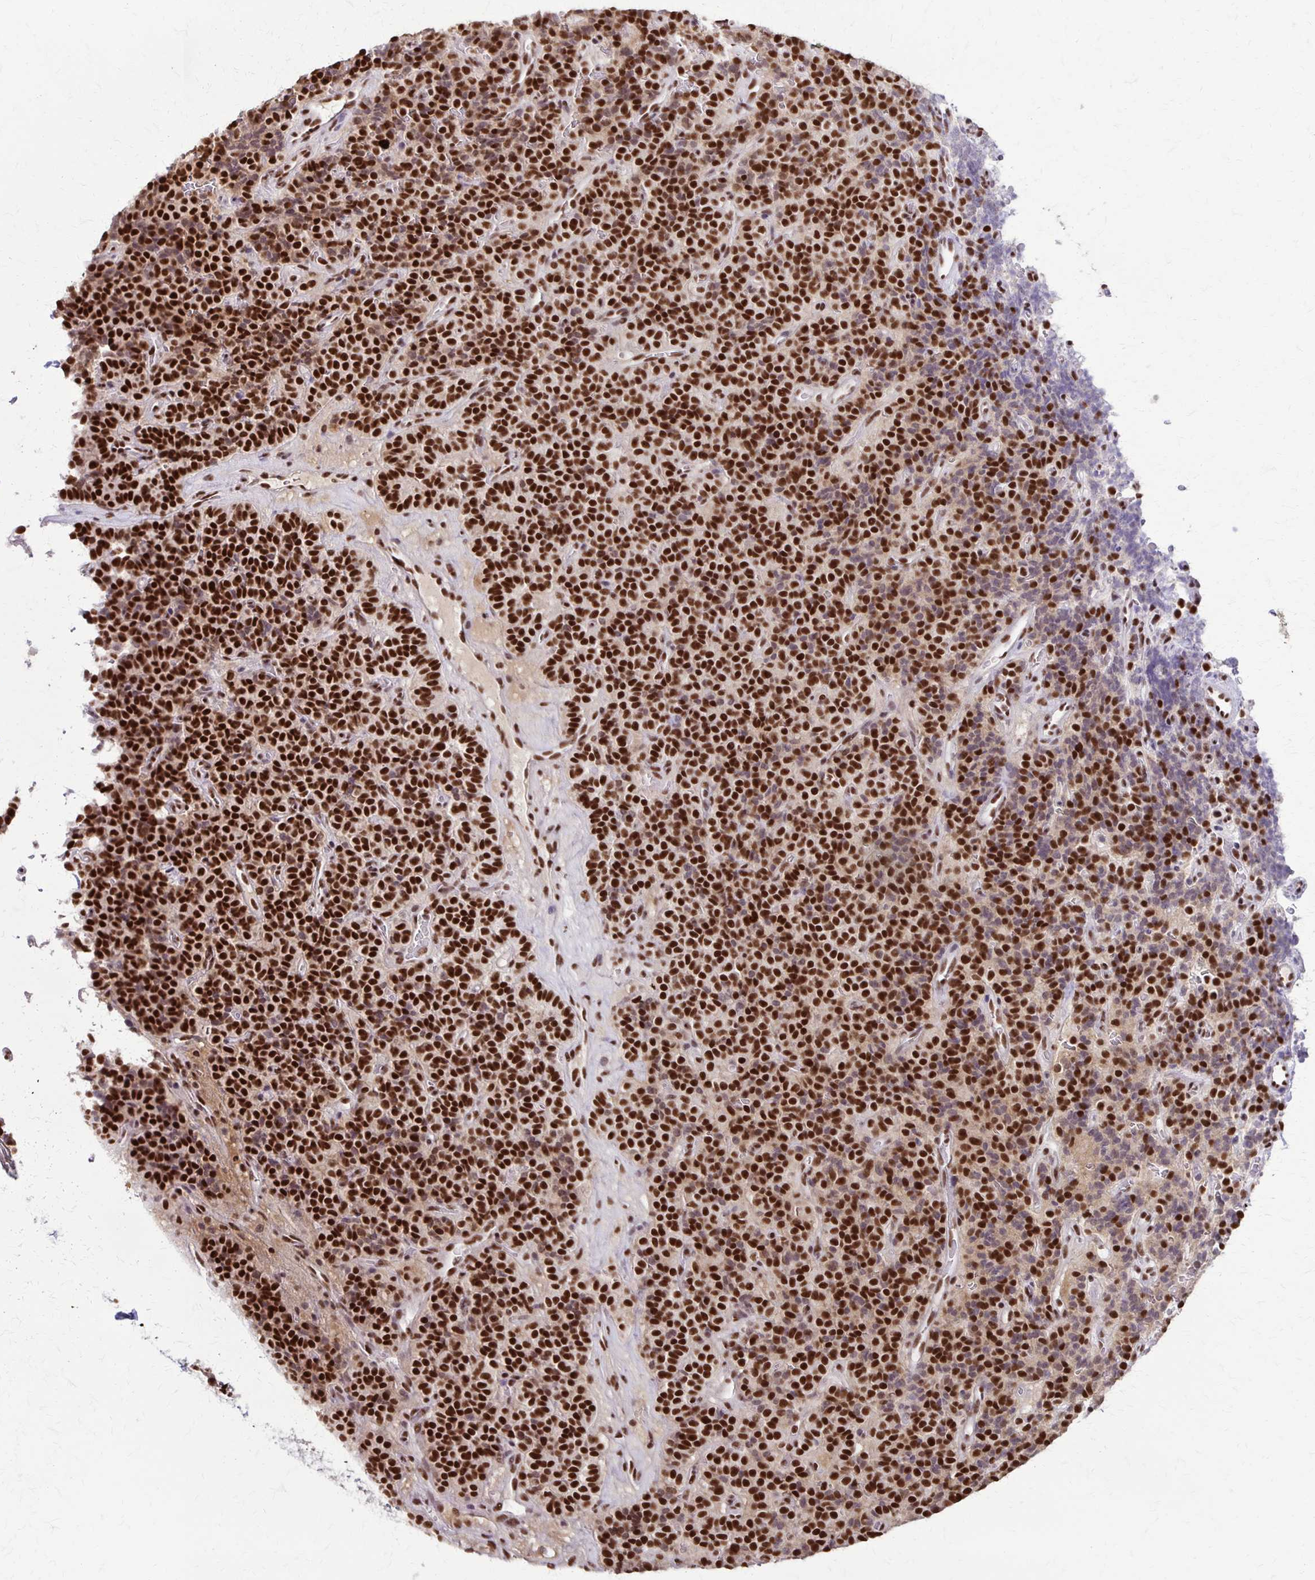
{"staining": {"intensity": "strong", "quantity": ">75%", "location": "nuclear"}, "tissue": "carcinoid", "cell_type": "Tumor cells", "image_type": "cancer", "snomed": [{"axis": "morphology", "description": "Carcinoid, malignant, NOS"}, {"axis": "topography", "description": "Pancreas"}], "caption": "This histopathology image shows immunohistochemistry staining of human carcinoid, with high strong nuclear expression in about >75% of tumor cells.", "gene": "XRCC6", "patient": {"sex": "male", "age": 36}}